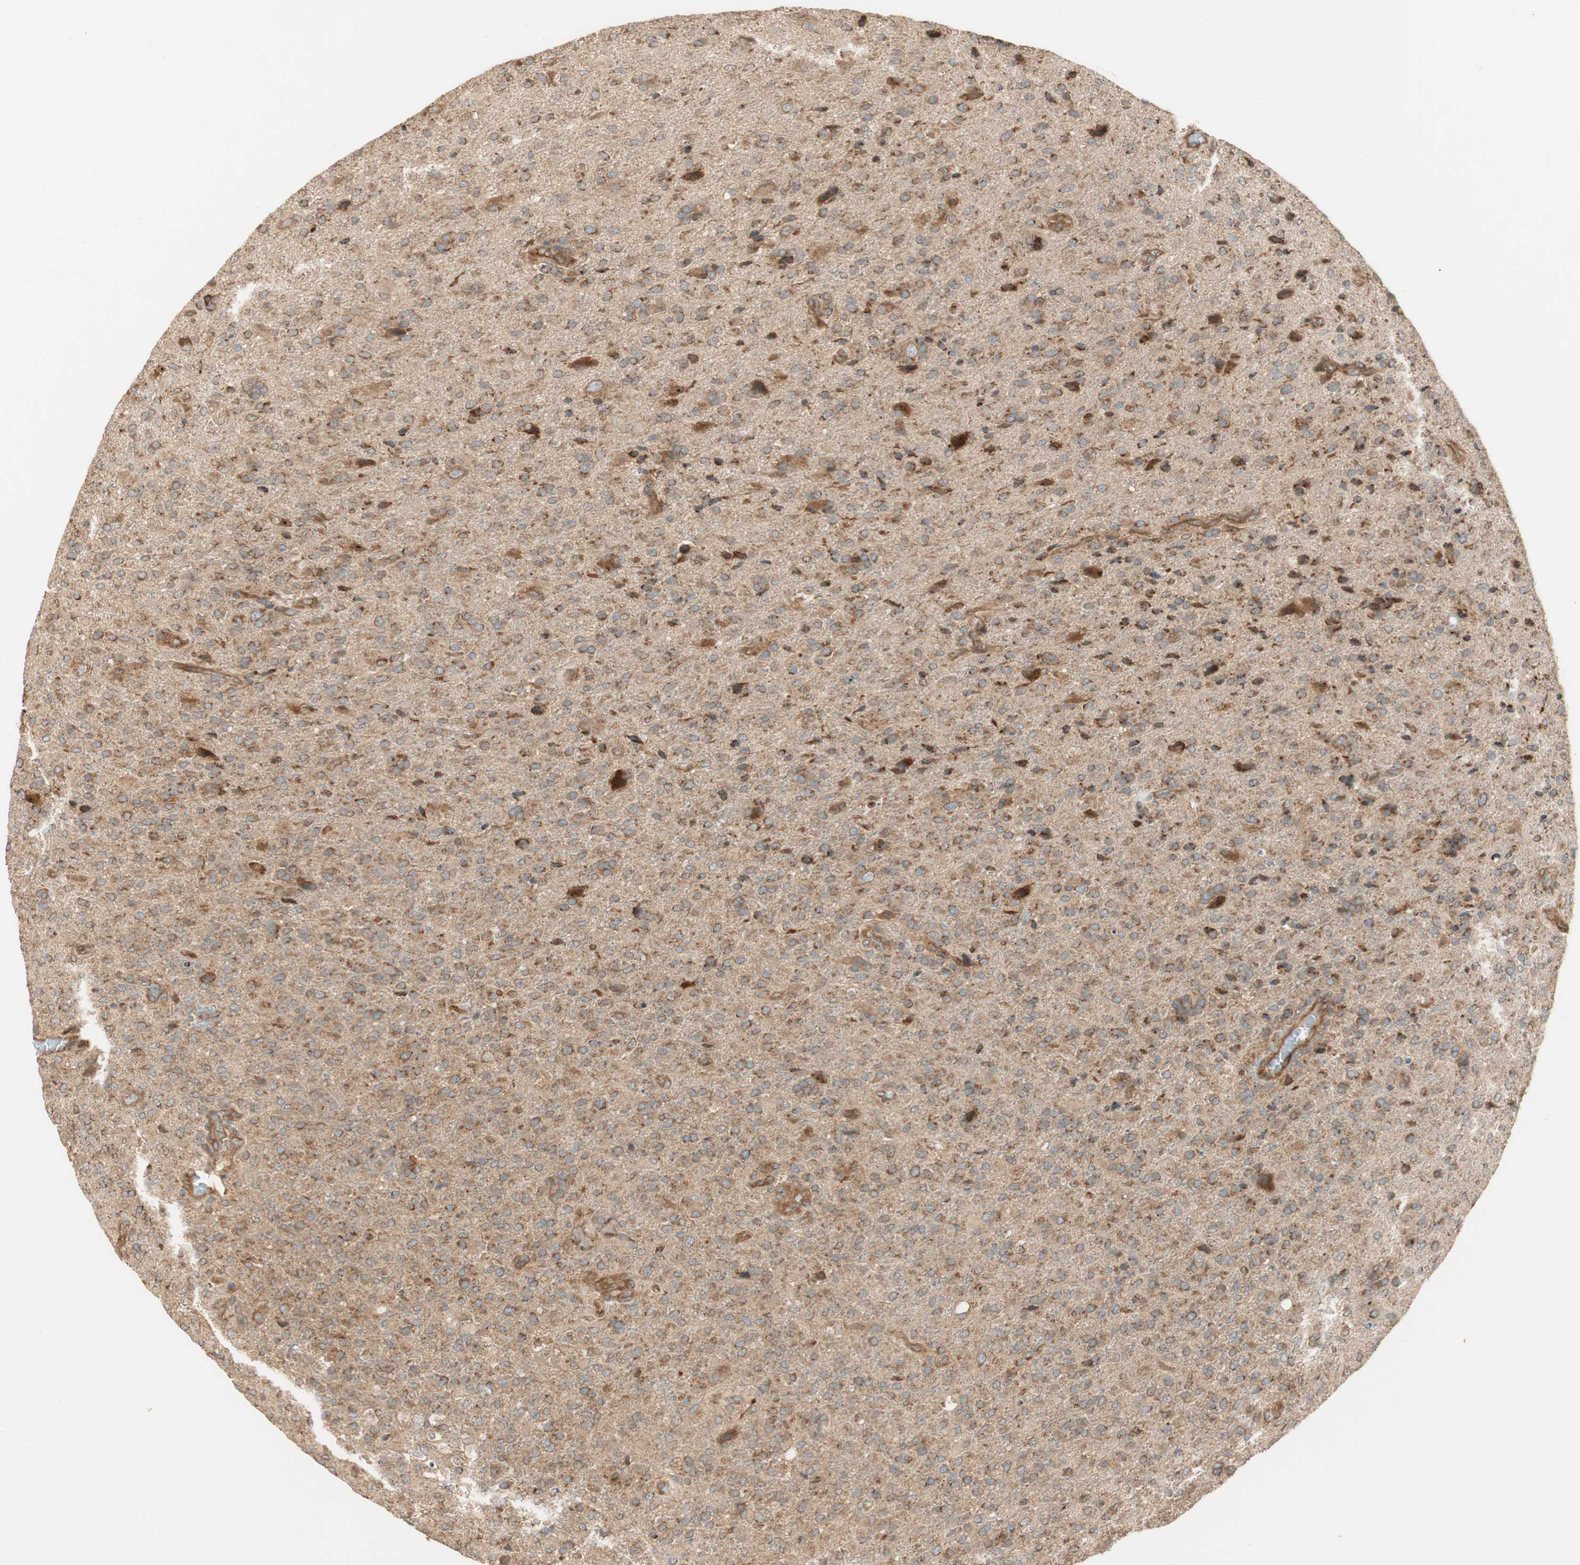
{"staining": {"intensity": "moderate", "quantity": ">75%", "location": "cytoplasmic/membranous"}, "tissue": "glioma", "cell_type": "Tumor cells", "image_type": "cancer", "snomed": [{"axis": "morphology", "description": "Glioma, malignant, High grade"}, {"axis": "topography", "description": "Brain"}], "caption": "IHC (DAB) staining of glioma reveals moderate cytoplasmic/membranous protein staining in approximately >75% of tumor cells. (DAB IHC with brightfield microscopy, high magnification).", "gene": "CTTNBP2NL", "patient": {"sex": "male", "age": 71}}